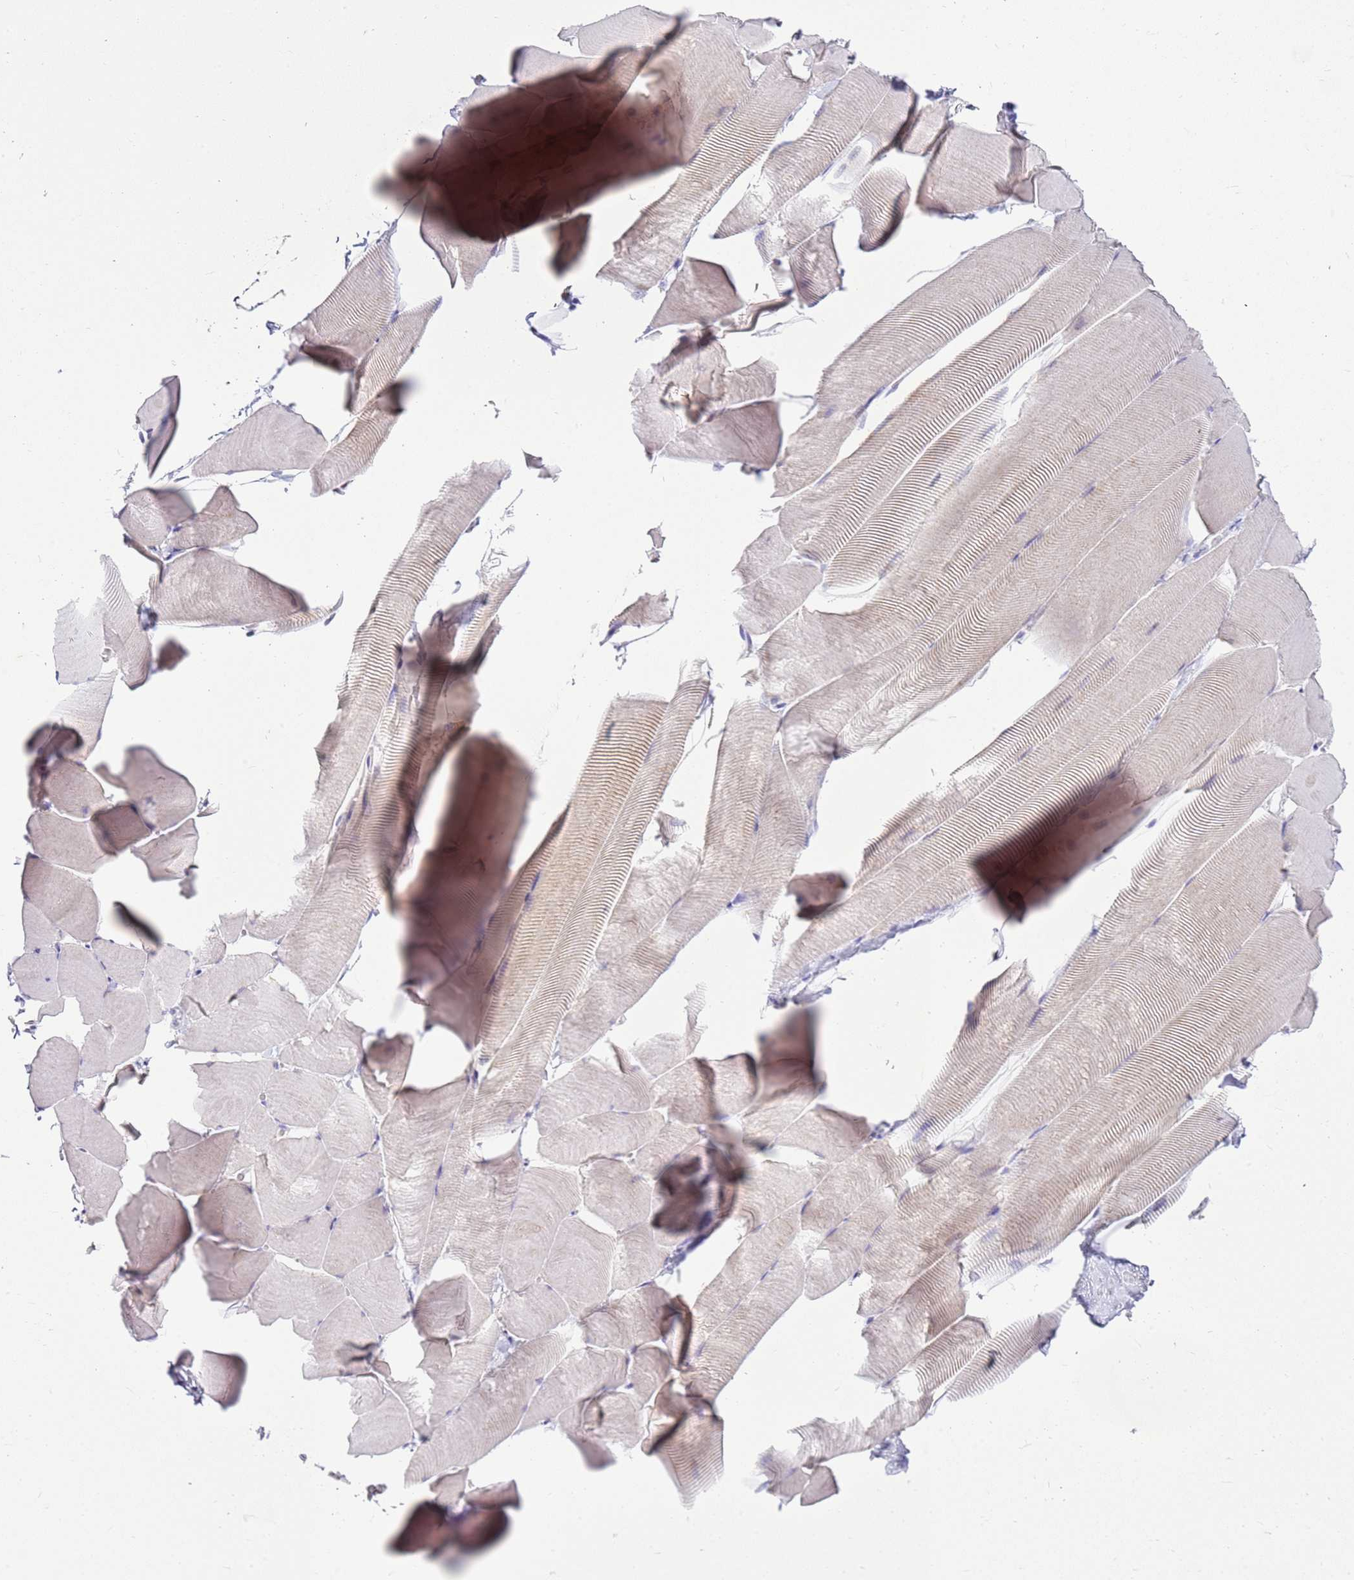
{"staining": {"intensity": "negative", "quantity": "none", "location": "none"}, "tissue": "skeletal muscle", "cell_type": "Myocytes", "image_type": "normal", "snomed": [{"axis": "morphology", "description": "Normal tissue, NOS"}, {"axis": "topography", "description": "Skeletal muscle"}], "caption": "IHC histopathology image of unremarkable skeletal muscle: skeletal muscle stained with DAB displays no significant protein staining in myocytes.", "gene": "FABP2", "patient": {"sex": "male", "age": 25}}